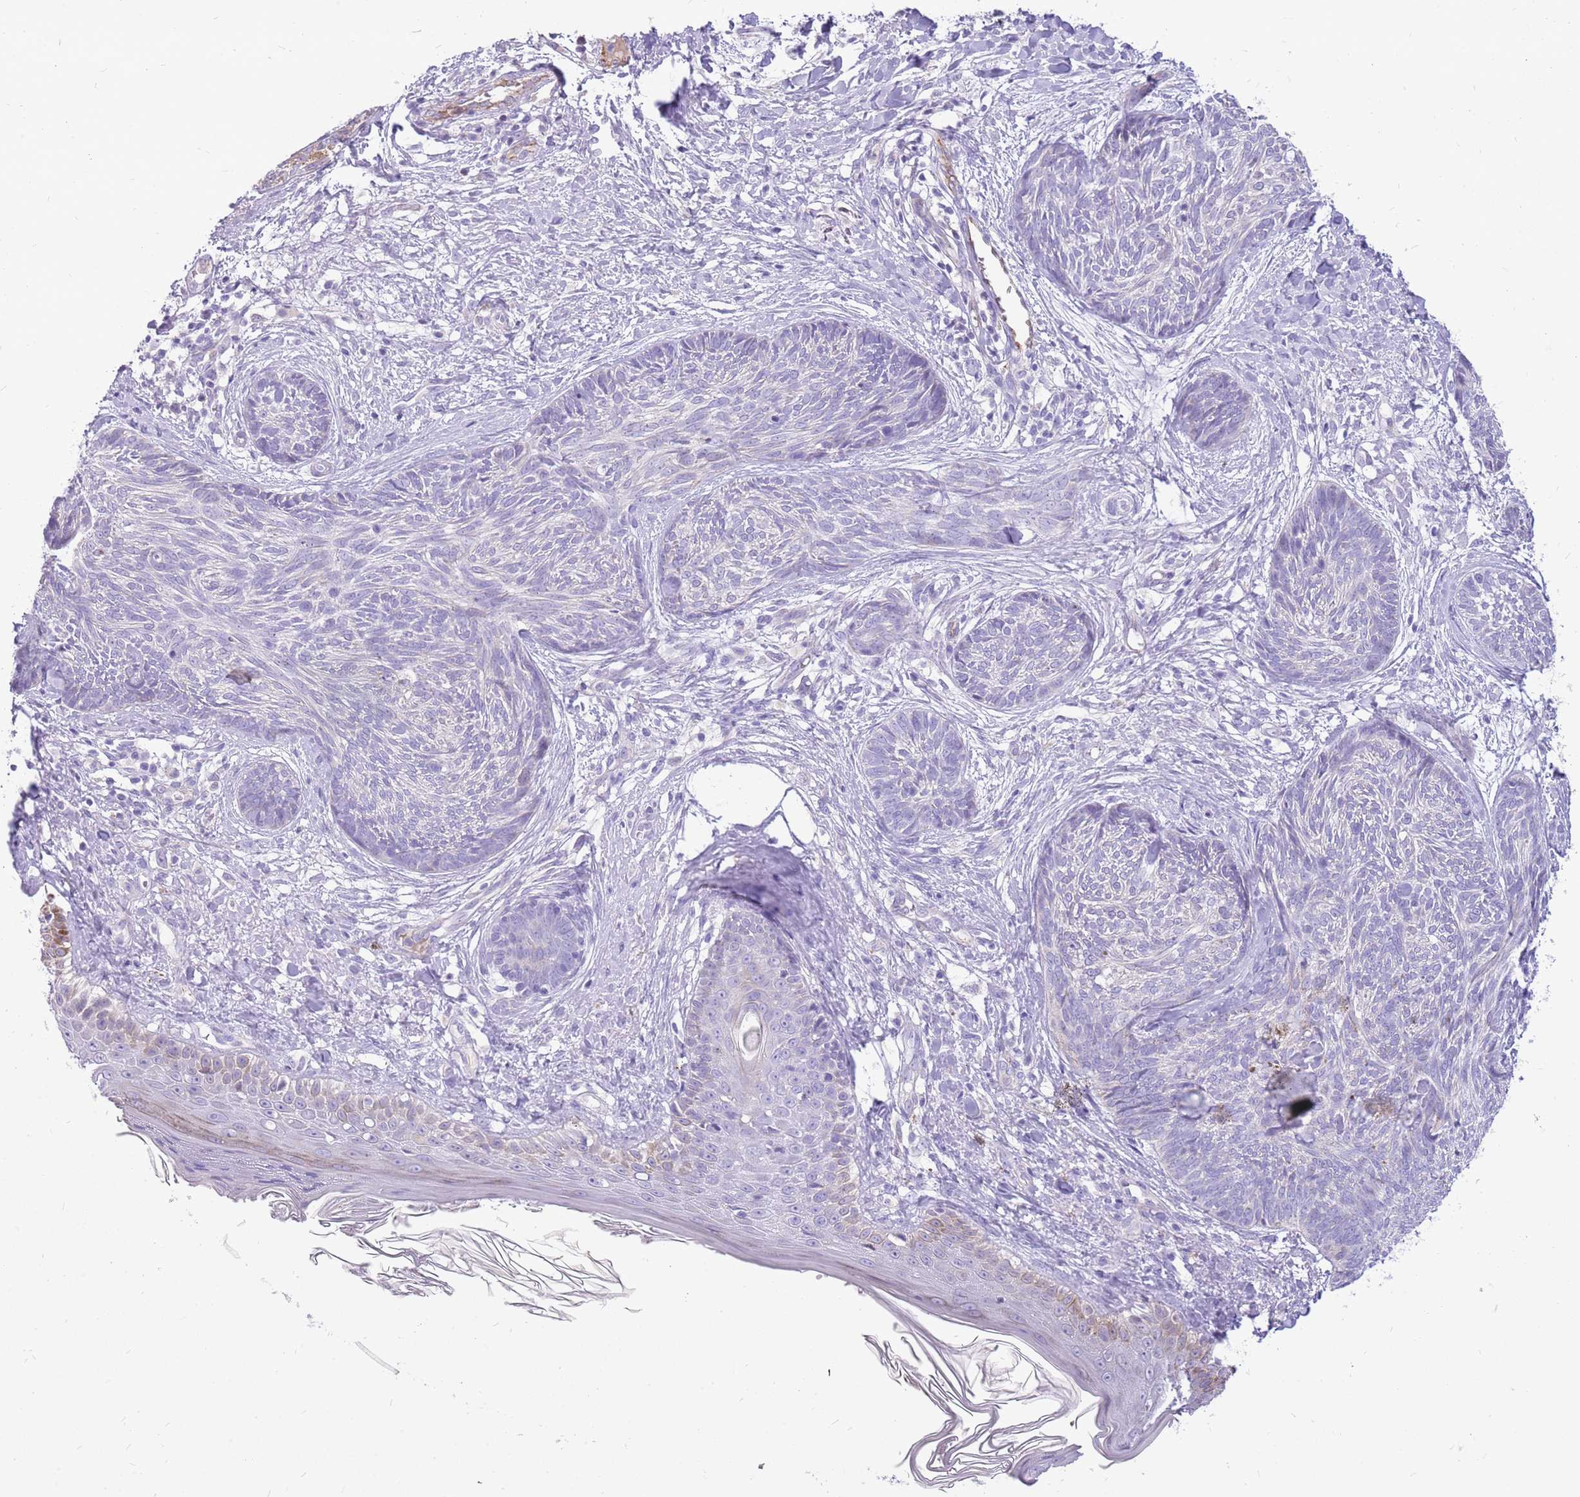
{"staining": {"intensity": "negative", "quantity": "none", "location": "none"}, "tissue": "skin cancer", "cell_type": "Tumor cells", "image_type": "cancer", "snomed": [{"axis": "morphology", "description": "Basal cell carcinoma"}, {"axis": "topography", "description": "Skin"}], "caption": "The micrograph exhibits no staining of tumor cells in skin cancer.", "gene": "PCNX1", "patient": {"sex": "male", "age": 73}}